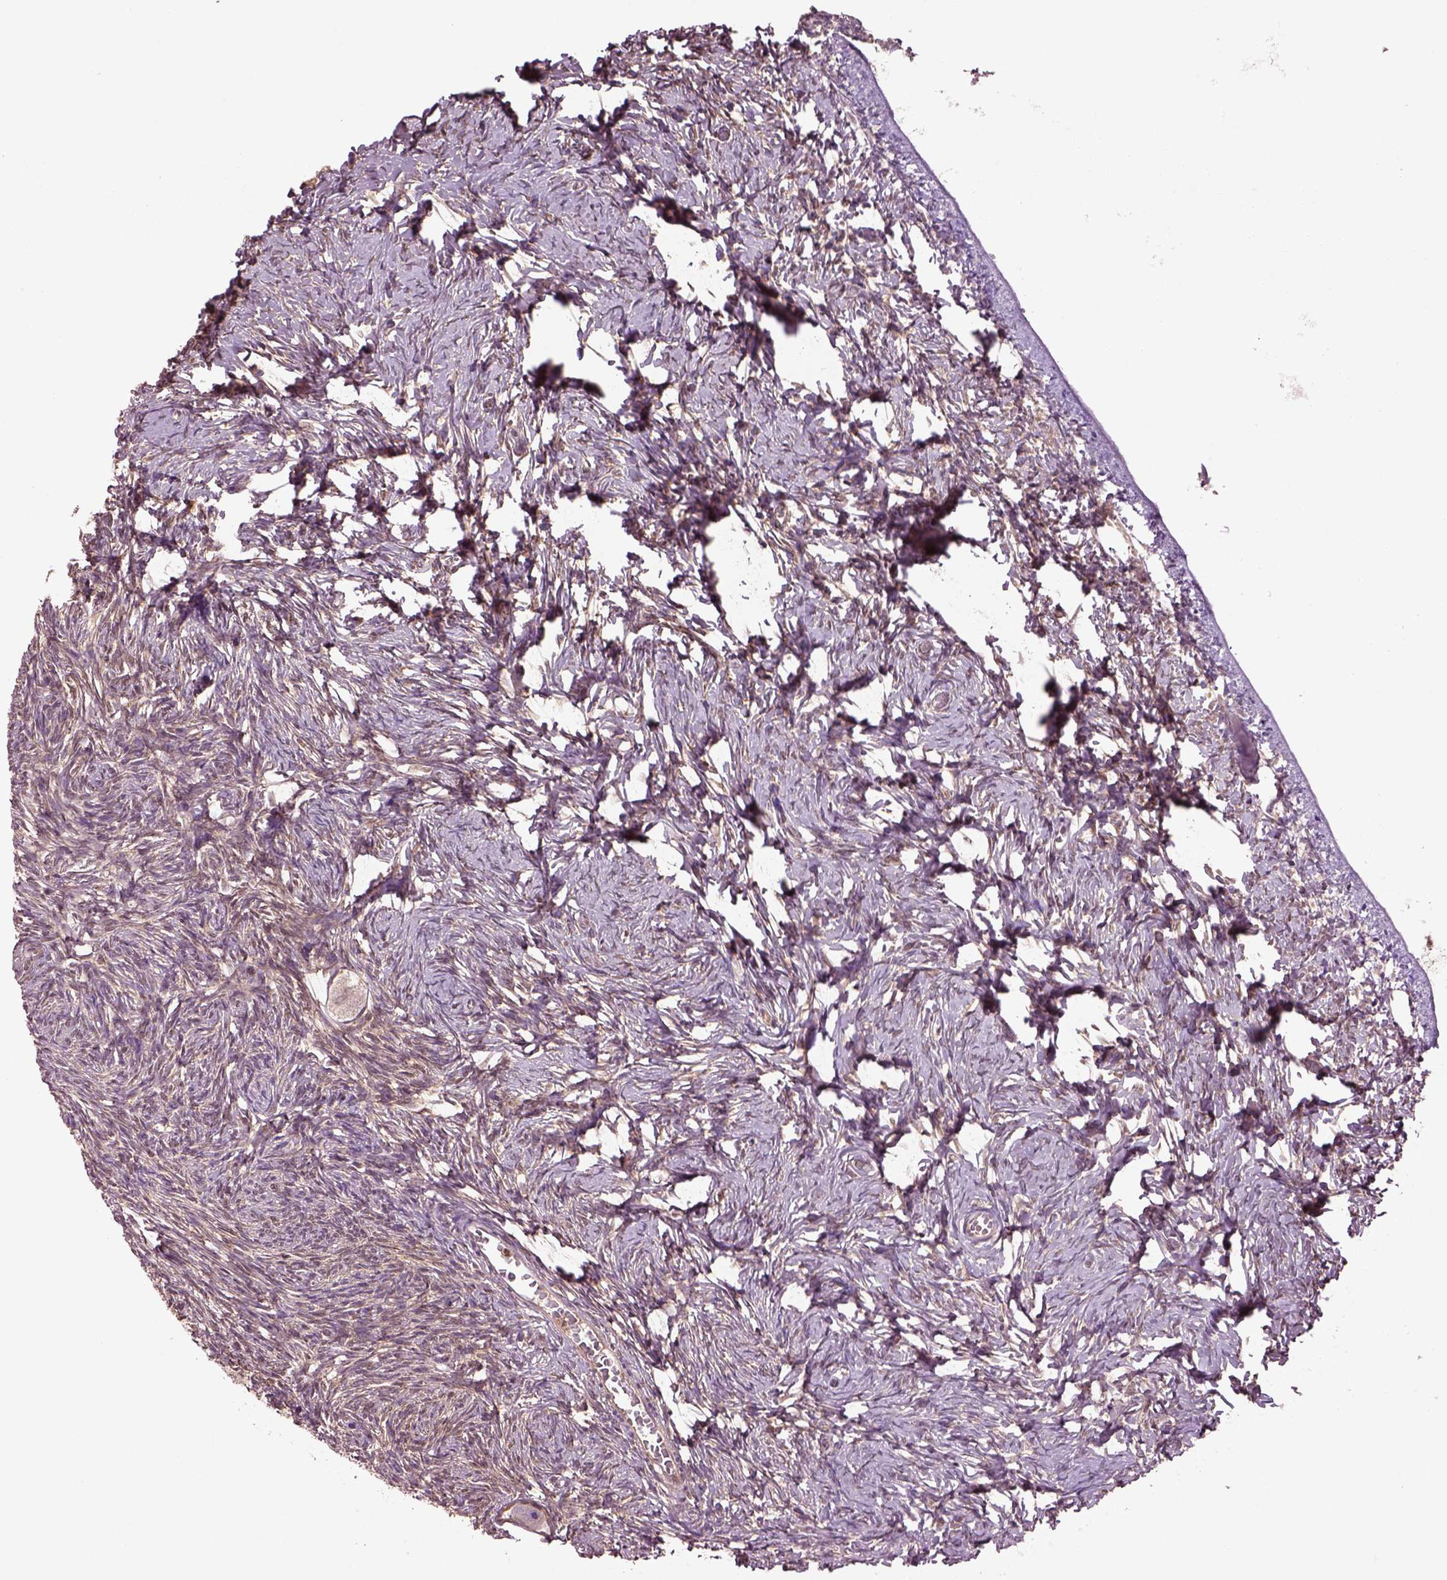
{"staining": {"intensity": "weak", "quantity": ">75%", "location": "cytoplasmic/membranous"}, "tissue": "ovary", "cell_type": "Follicle cells", "image_type": "normal", "snomed": [{"axis": "morphology", "description": "Normal tissue, NOS"}, {"axis": "topography", "description": "Ovary"}], "caption": "Immunohistochemical staining of normal ovary demonstrates weak cytoplasmic/membranous protein positivity in approximately >75% of follicle cells. Using DAB (3,3'-diaminobenzidine) (brown) and hematoxylin (blue) stains, captured at high magnification using brightfield microscopy.", "gene": "MDP1", "patient": {"sex": "female", "age": 27}}